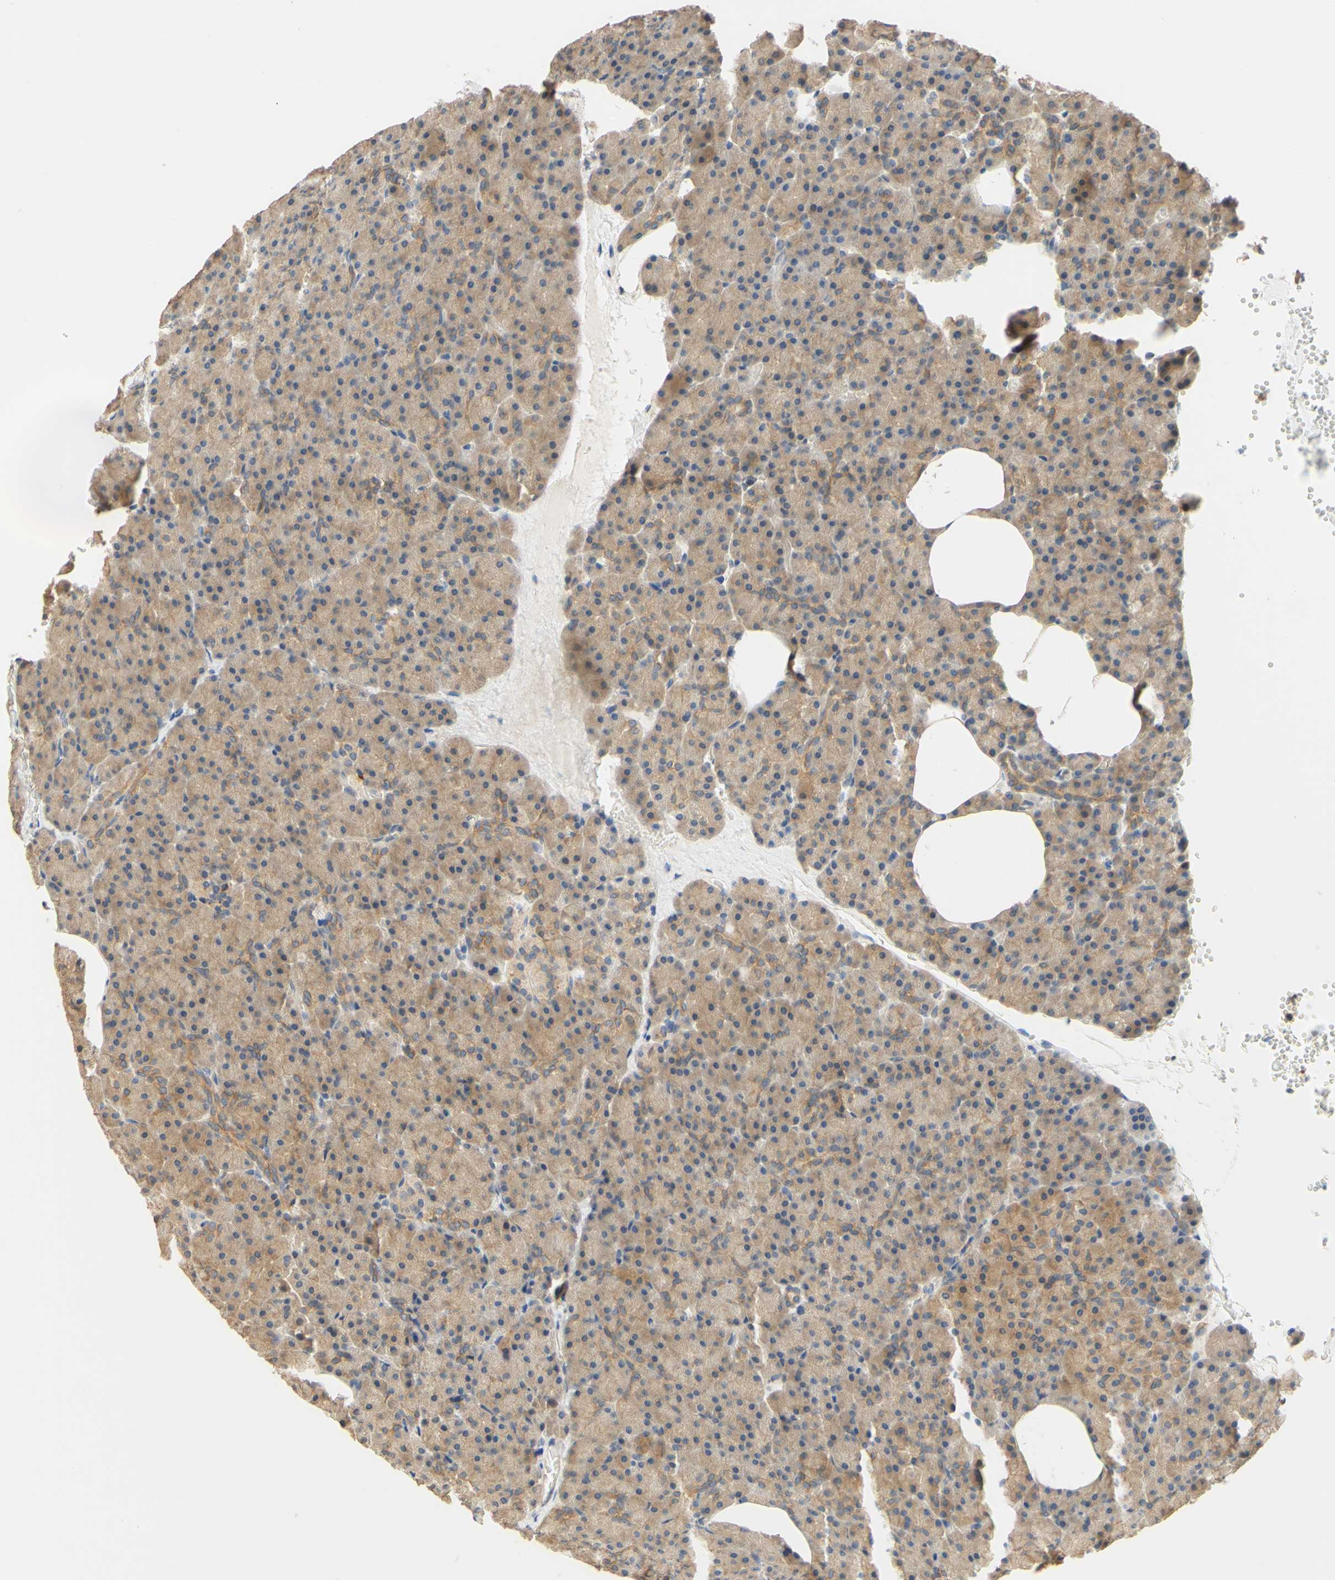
{"staining": {"intensity": "weak", "quantity": ">75%", "location": "cytoplasmic/membranous"}, "tissue": "pancreas", "cell_type": "Exocrine glandular cells", "image_type": "normal", "snomed": [{"axis": "morphology", "description": "Normal tissue, NOS"}, {"axis": "topography", "description": "Pancreas"}], "caption": "IHC of benign pancreas demonstrates low levels of weak cytoplasmic/membranous expression in about >75% of exocrine glandular cells.", "gene": "SMIM19", "patient": {"sex": "female", "age": 35}}